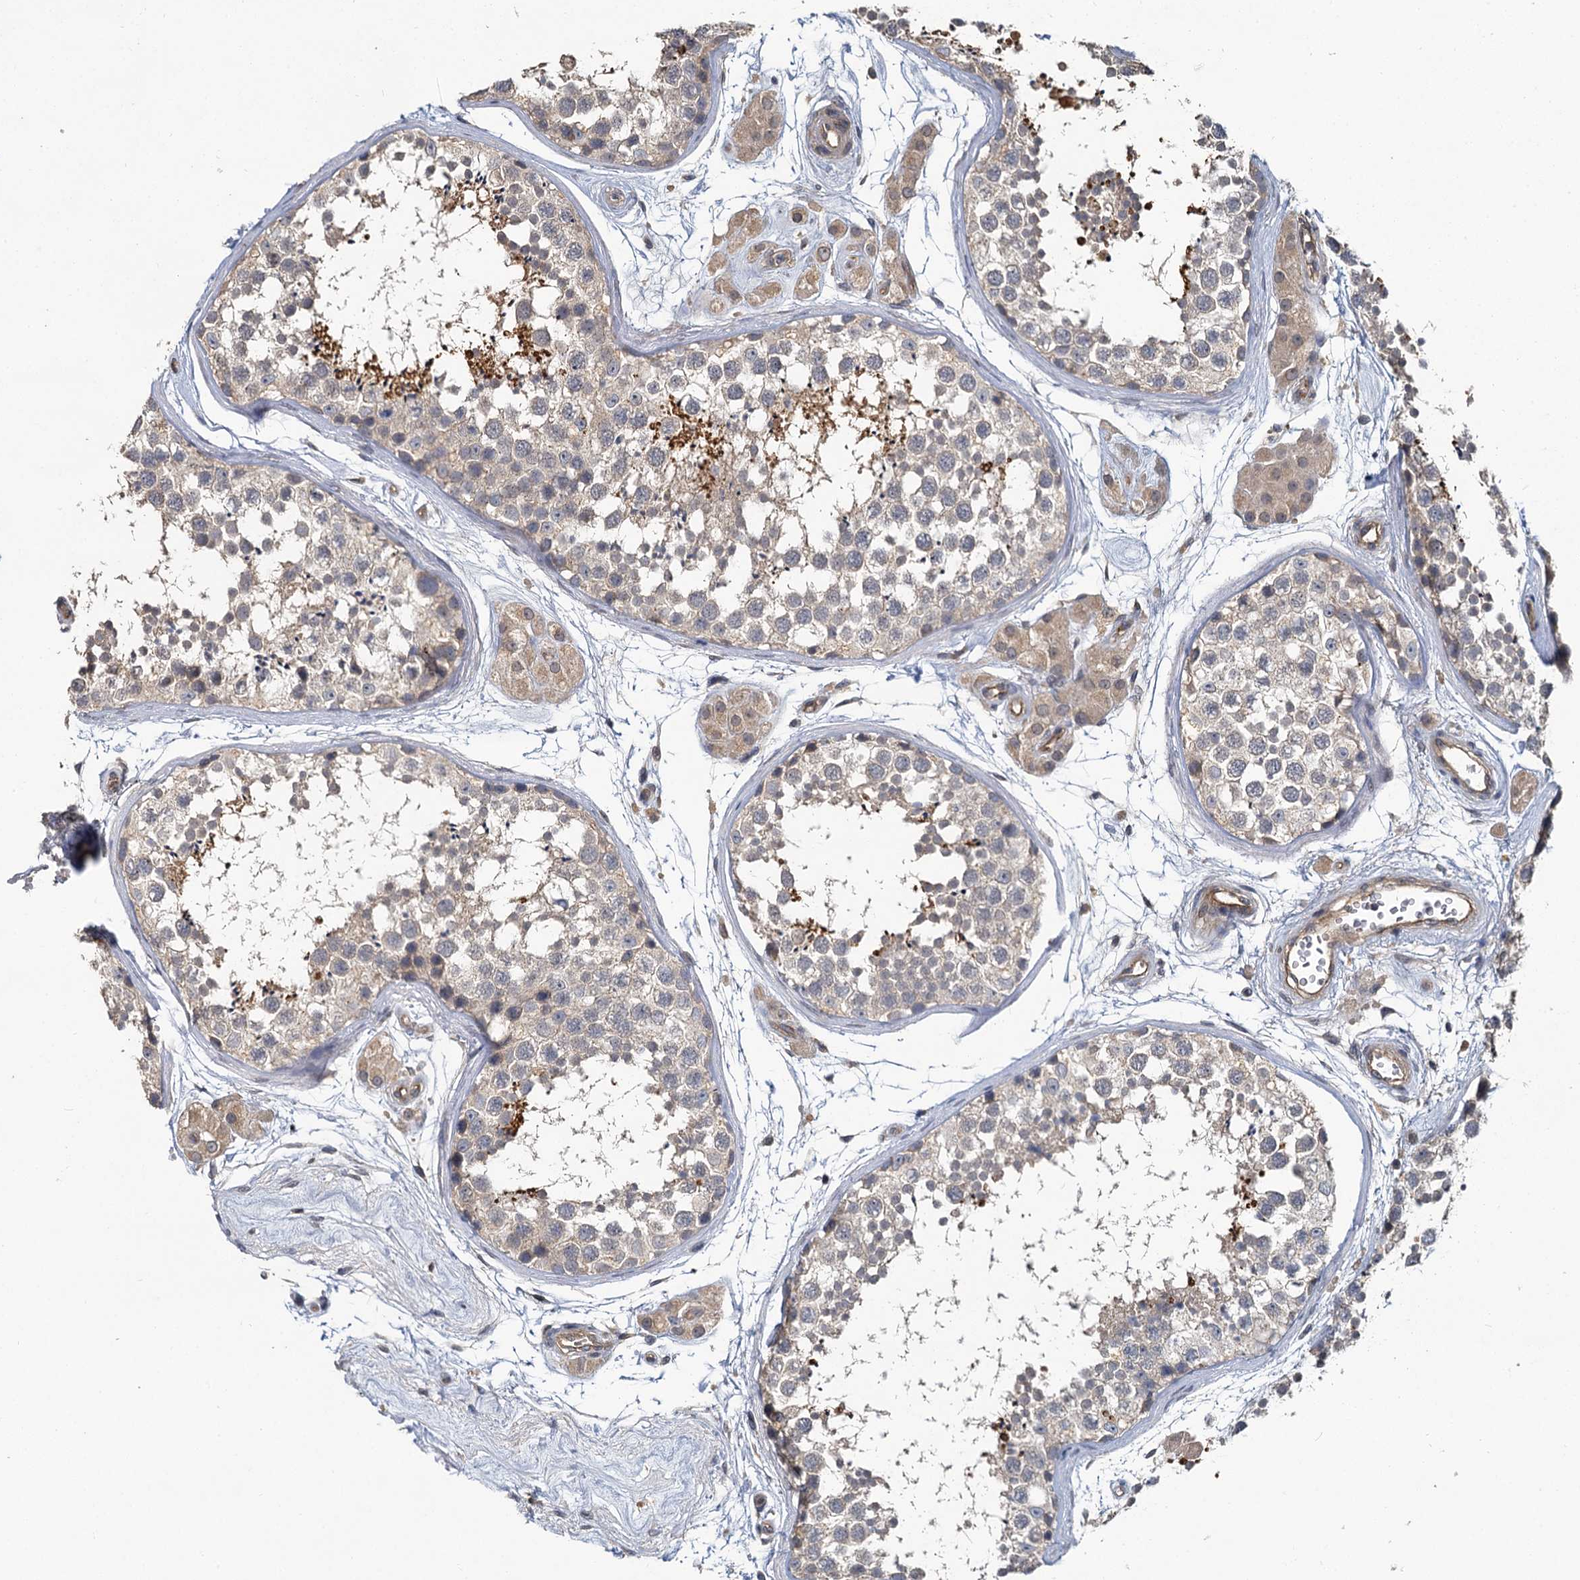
{"staining": {"intensity": "negative", "quantity": "none", "location": "none"}, "tissue": "testis", "cell_type": "Cells in seminiferous ducts", "image_type": "normal", "snomed": [{"axis": "morphology", "description": "Normal tissue, NOS"}, {"axis": "topography", "description": "Testis"}], "caption": "Testis was stained to show a protein in brown. There is no significant expression in cells in seminiferous ducts. (Stains: DAB (3,3'-diaminobenzidine) IHC with hematoxylin counter stain, Microscopy: brightfield microscopy at high magnification).", "gene": "ZNF324", "patient": {"sex": "male", "age": 56}}